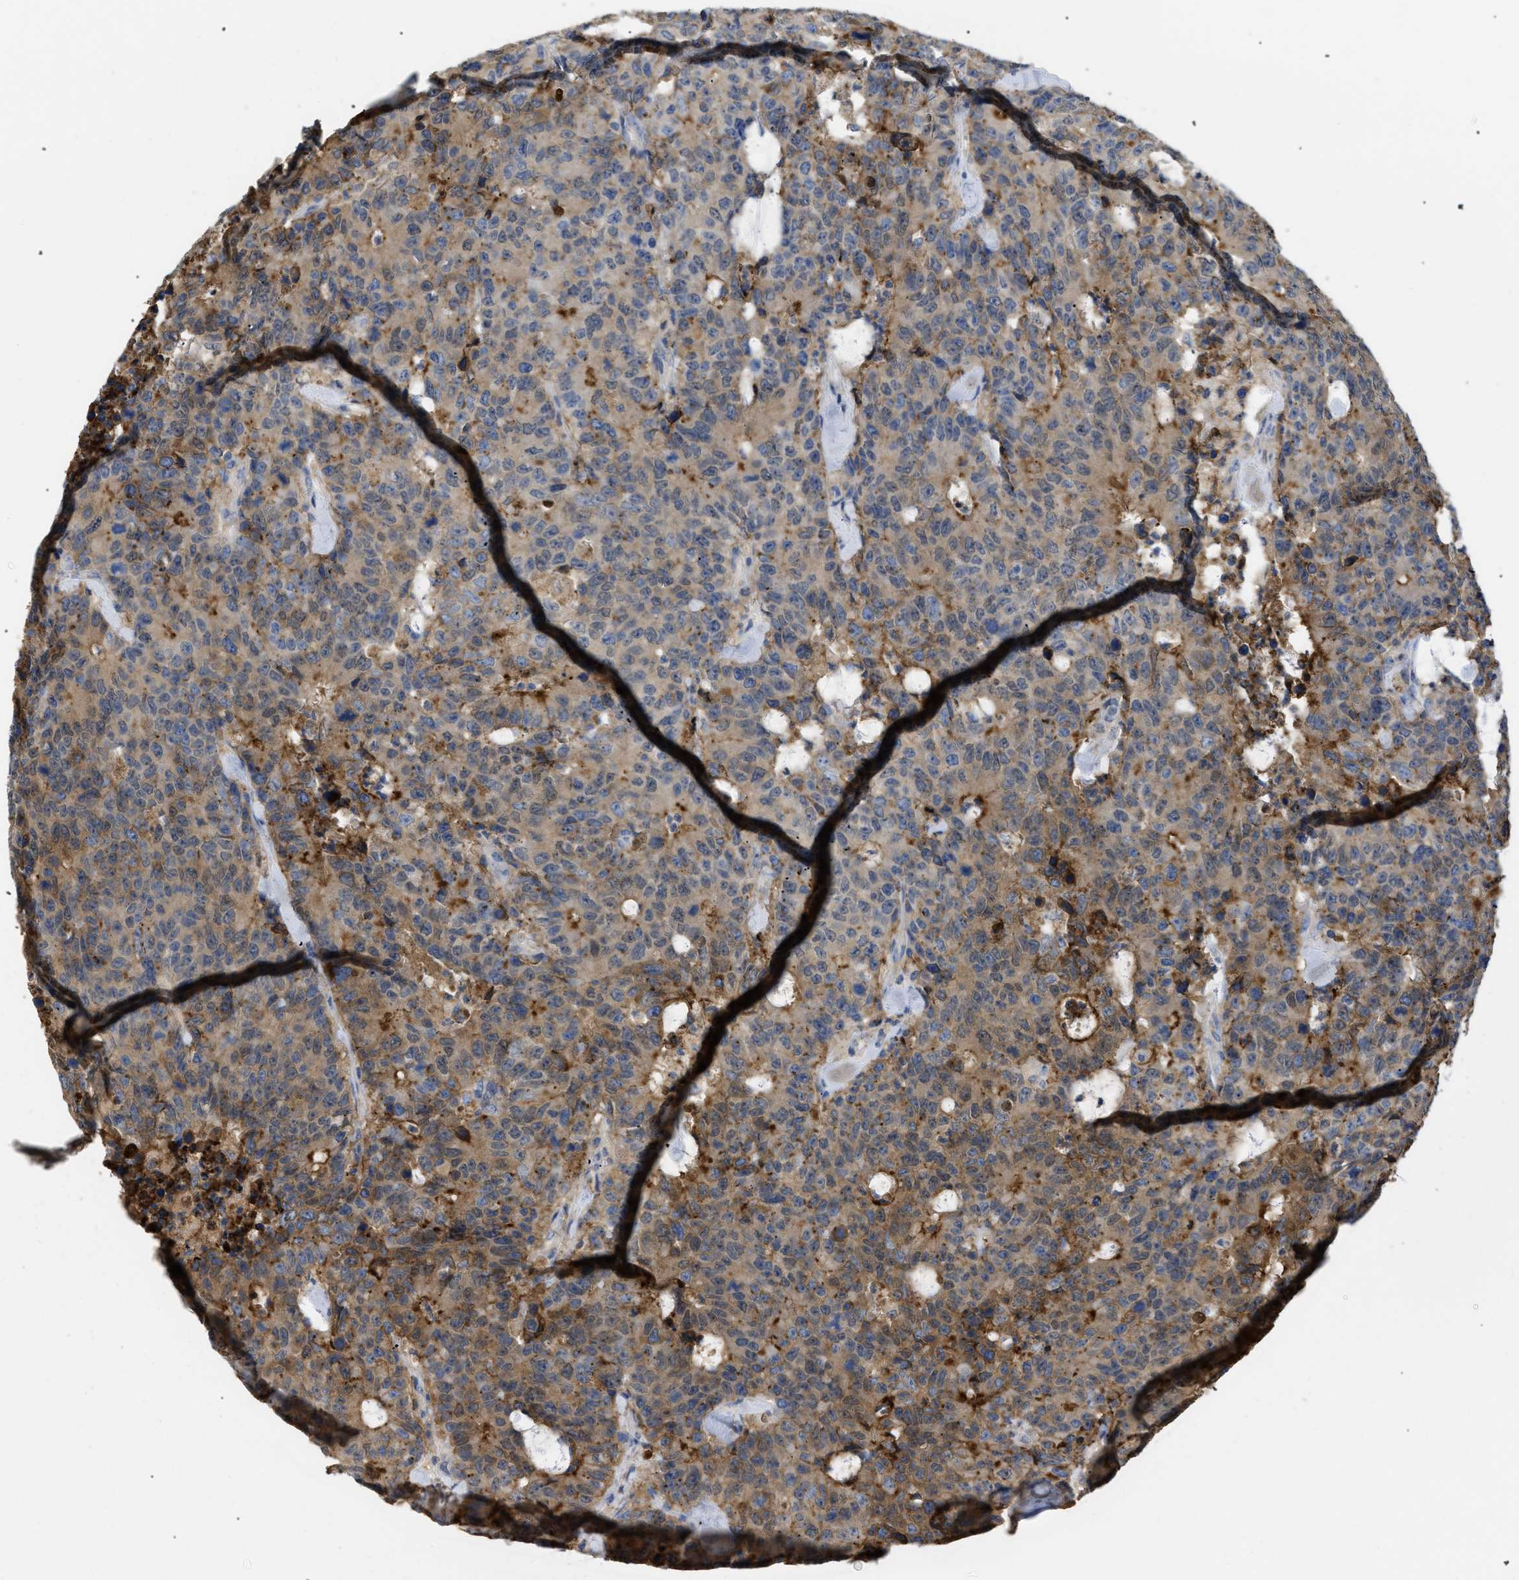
{"staining": {"intensity": "moderate", "quantity": ">75%", "location": "cytoplasmic/membranous"}, "tissue": "colorectal cancer", "cell_type": "Tumor cells", "image_type": "cancer", "snomed": [{"axis": "morphology", "description": "Adenocarcinoma, NOS"}, {"axis": "topography", "description": "Colon"}], "caption": "Colorectal cancer was stained to show a protein in brown. There is medium levels of moderate cytoplasmic/membranous positivity in approximately >75% of tumor cells.", "gene": "ANXA4", "patient": {"sex": "female", "age": 86}}